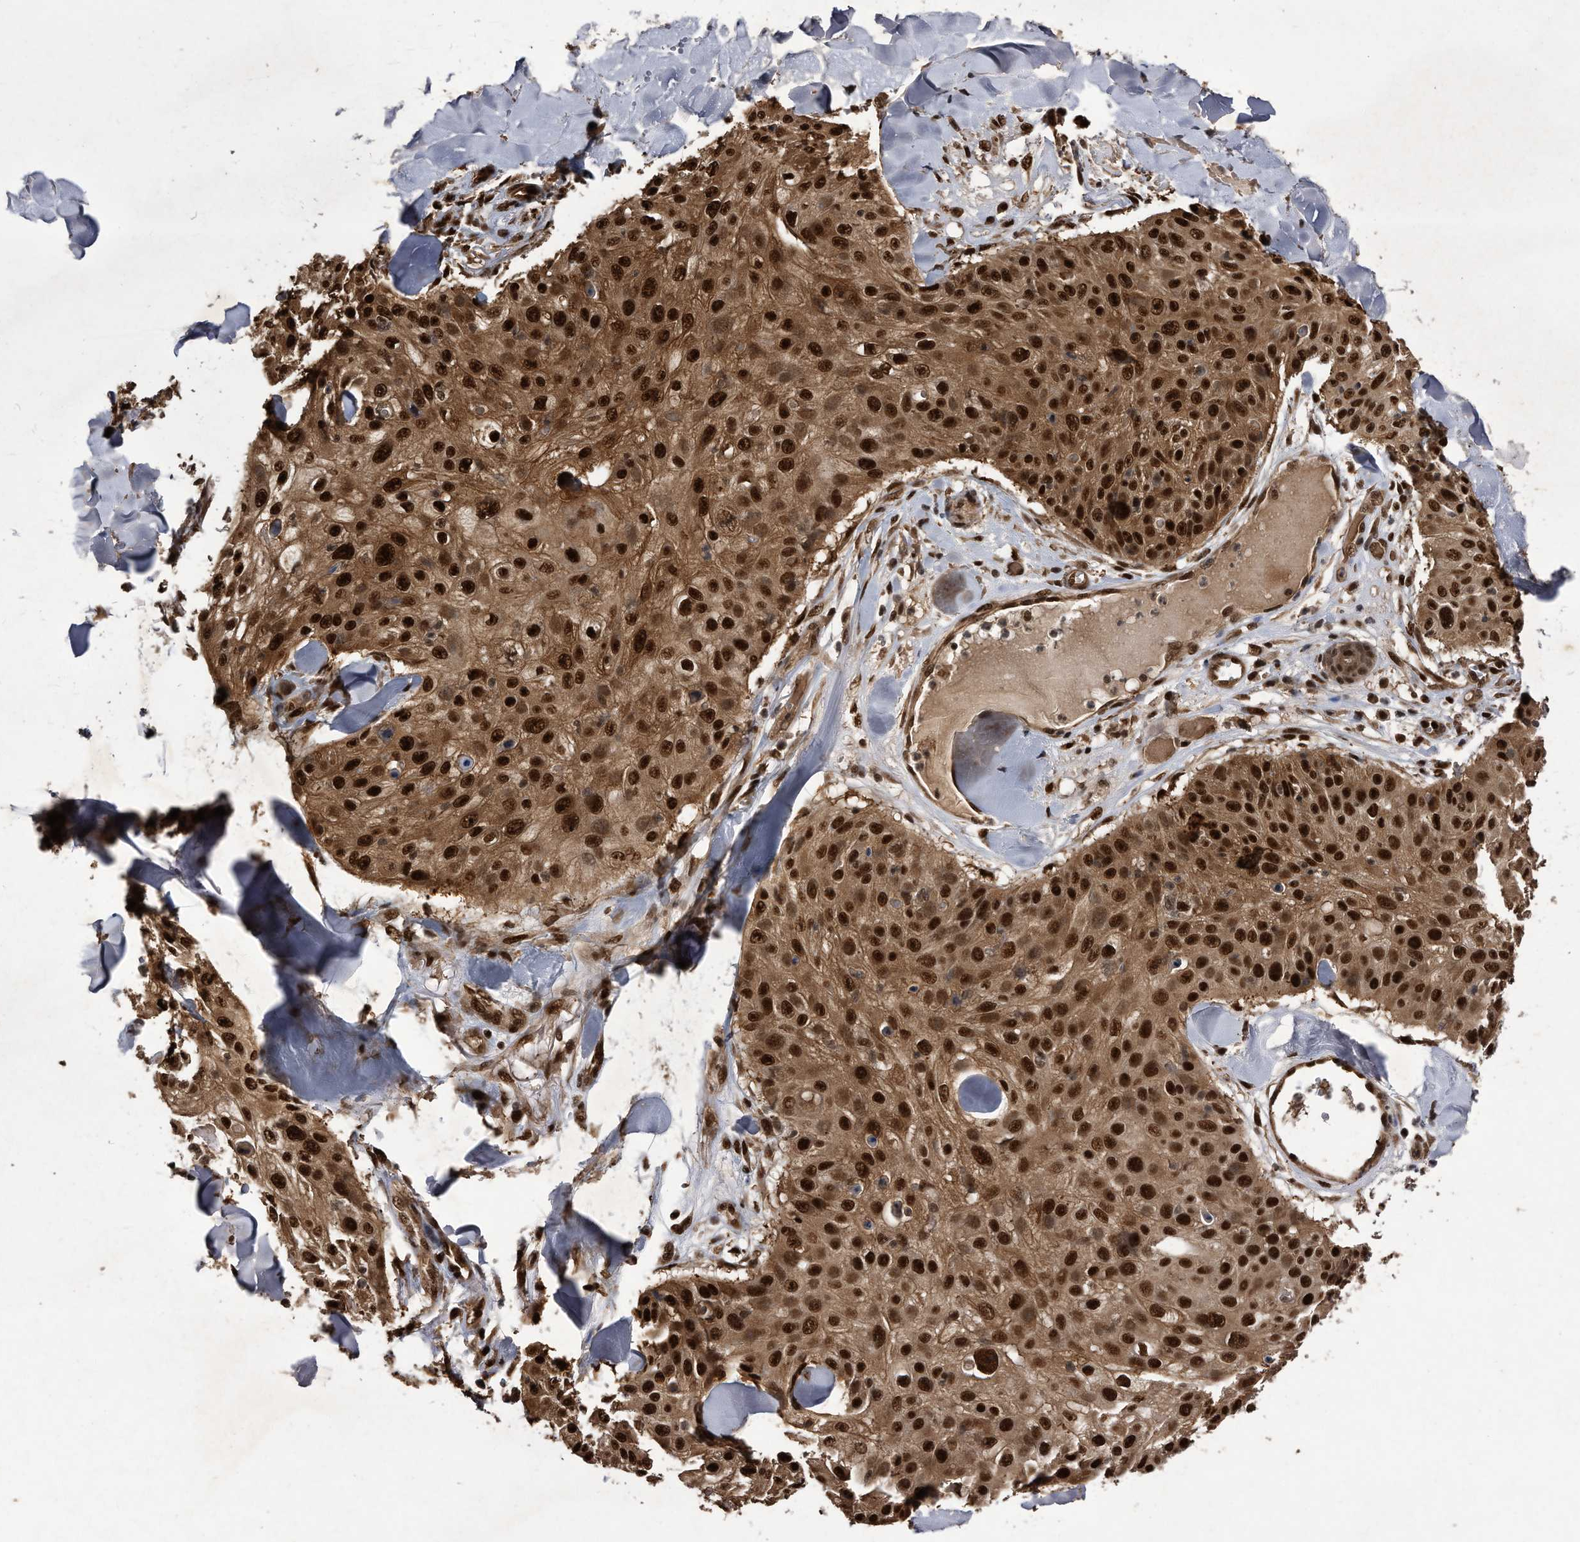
{"staining": {"intensity": "strong", "quantity": ">75%", "location": "cytoplasmic/membranous,nuclear"}, "tissue": "skin cancer", "cell_type": "Tumor cells", "image_type": "cancer", "snomed": [{"axis": "morphology", "description": "Squamous cell carcinoma, NOS"}, {"axis": "topography", "description": "Skin"}], "caption": "A brown stain shows strong cytoplasmic/membranous and nuclear staining of a protein in human skin cancer tumor cells.", "gene": "RAD23B", "patient": {"sex": "male", "age": 86}}